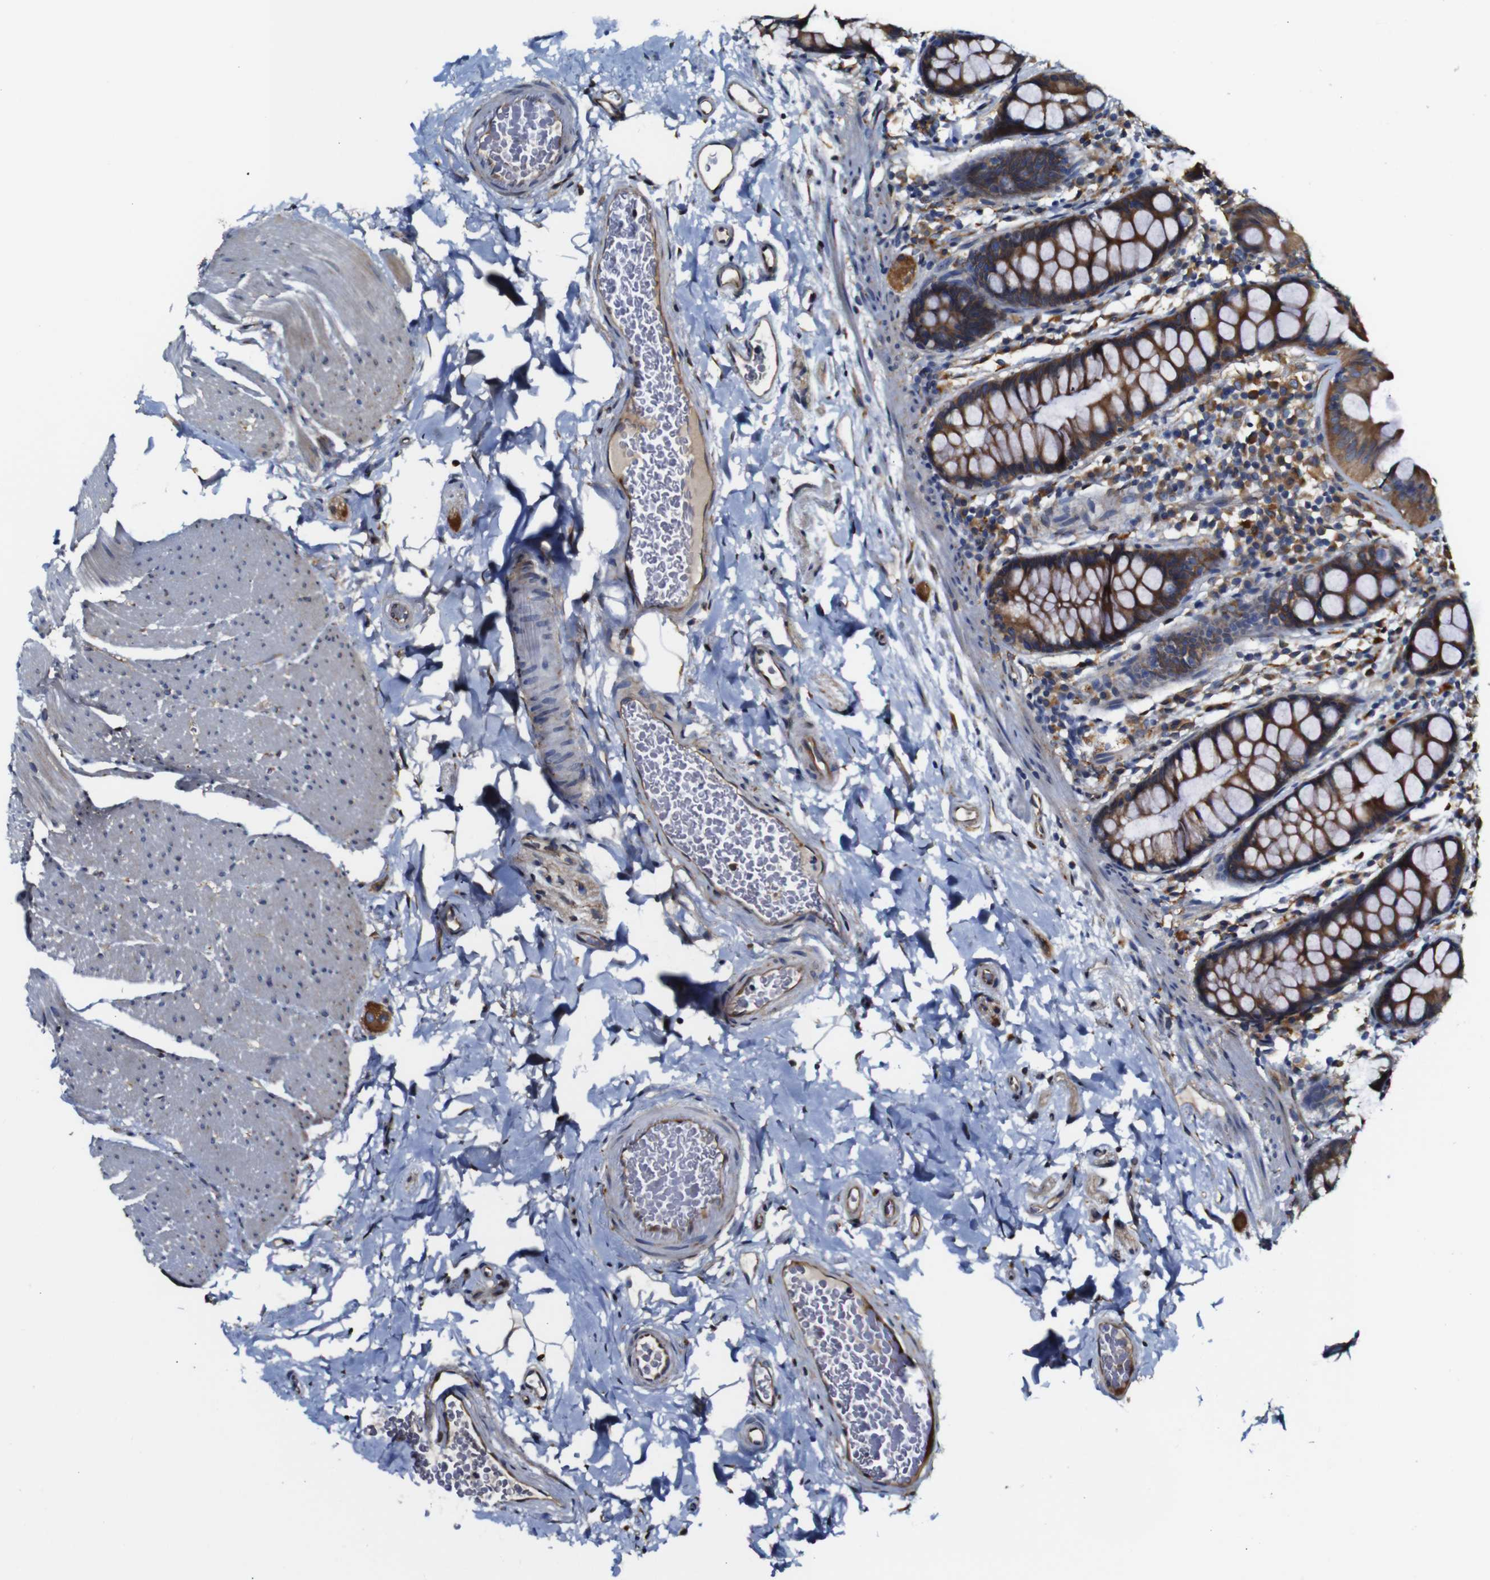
{"staining": {"intensity": "moderate", "quantity": ">75%", "location": "cytoplasmic/membranous"}, "tissue": "colon", "cell_type": "Endothelial cells", "image_type": "normal", "snomed": [{"axis": "morphology", "description": "Normal tissue, NOS"}, {"axis": "topography", "description": "Colon"}], "caption": "Unremarkable colon exhibits moderate cytoplasmic/membranous staining in approximately >75% of endothelial cells, visualized by immunohistochemistry.", "gene": "CLCC1", "patient": {"sex": "female", "age": 80}}